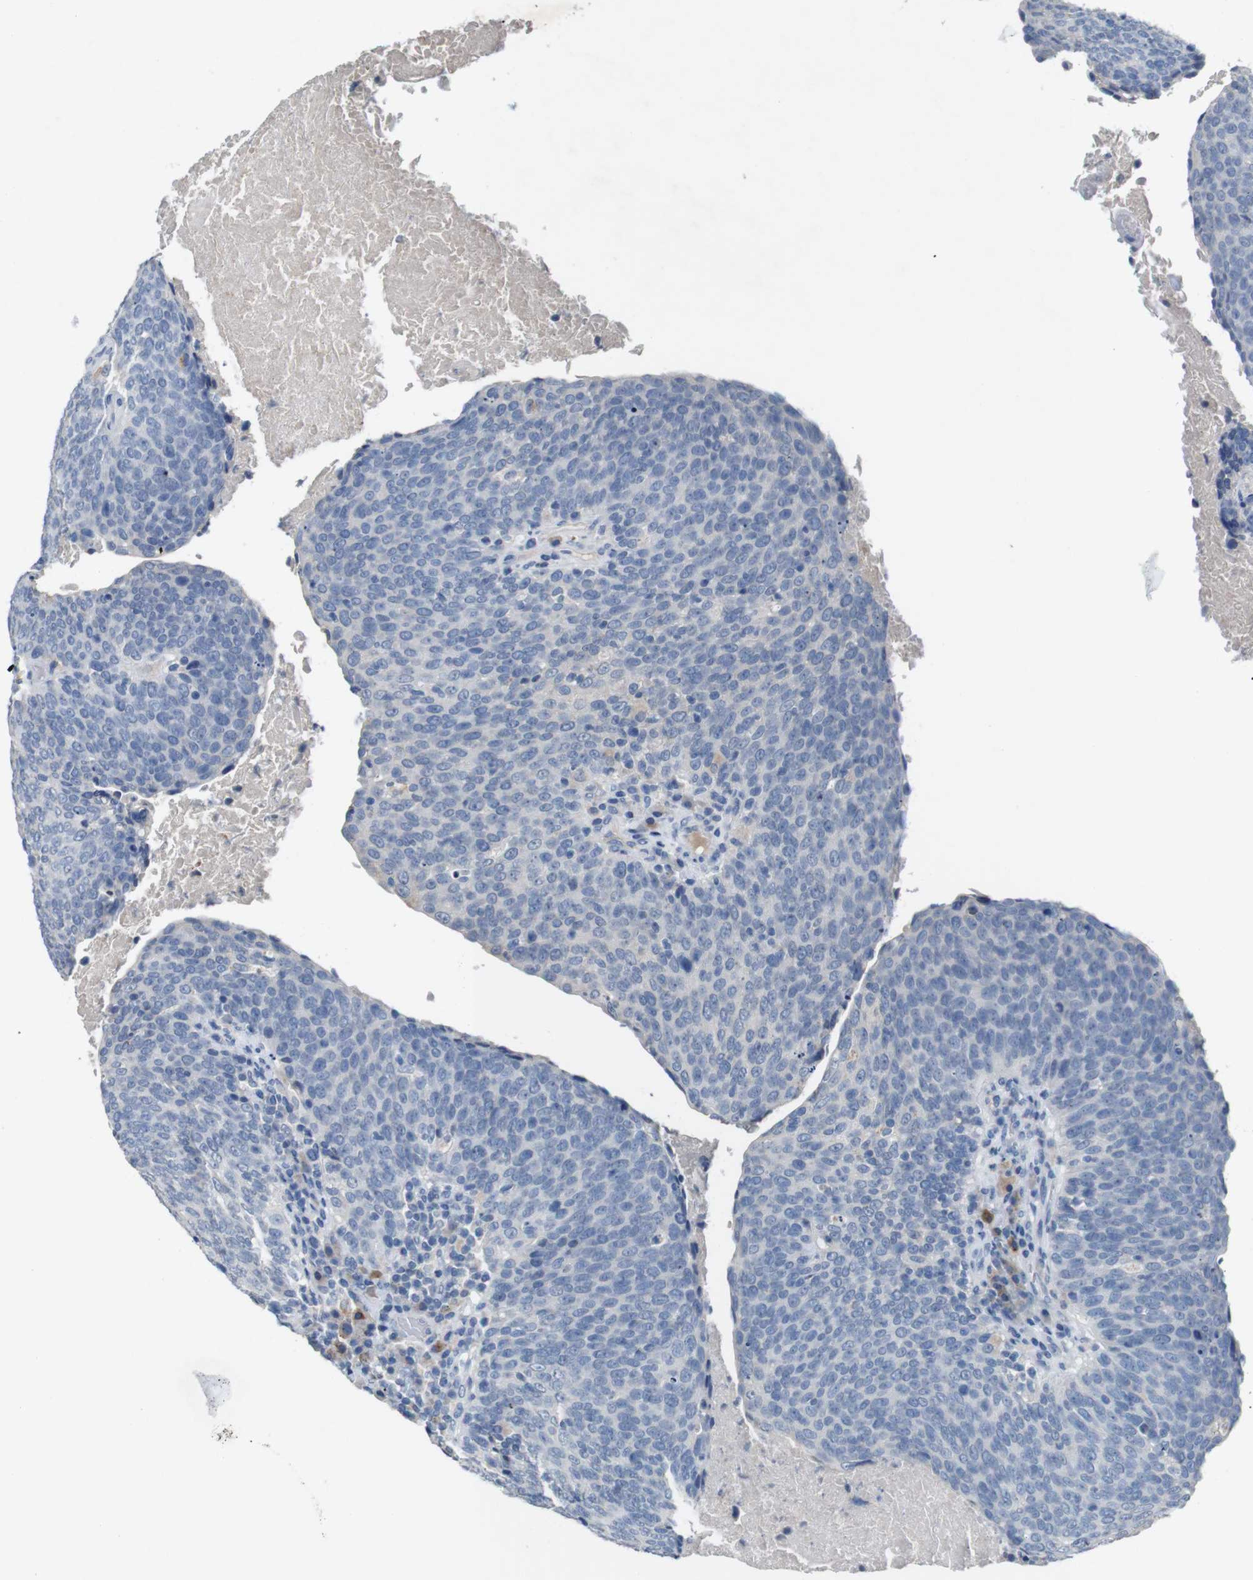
{"staining": {"intensity": "negative", "quantity": "none", "location": "none"}, "tissue": "head and neck cancer", "cell_type": "Tumor cells", "image_type": "cancer", "snomed": [{"axis": "morphology", "description": "Squamous cell carcinoma, NOS"}, {"axis": "morphology", "description": "Squamous cell carcinoma, metastatic, NOS"}, {"axis": "topography", "description": "Lymph node"}, {"axis": "topography", "description": "Head-Neck"}], "caption": "DAB (3,3'-diaminobenzidine) immunohistochemical staining of head and neck squamous cell carcinoma demonstrates no significant expression in tumor cells. (Immunohistochemistry (ihc), brightfield microscopy, high magnification).", "gene": "SLC2A8", "patient": {"sex": "male", "age": 62}}